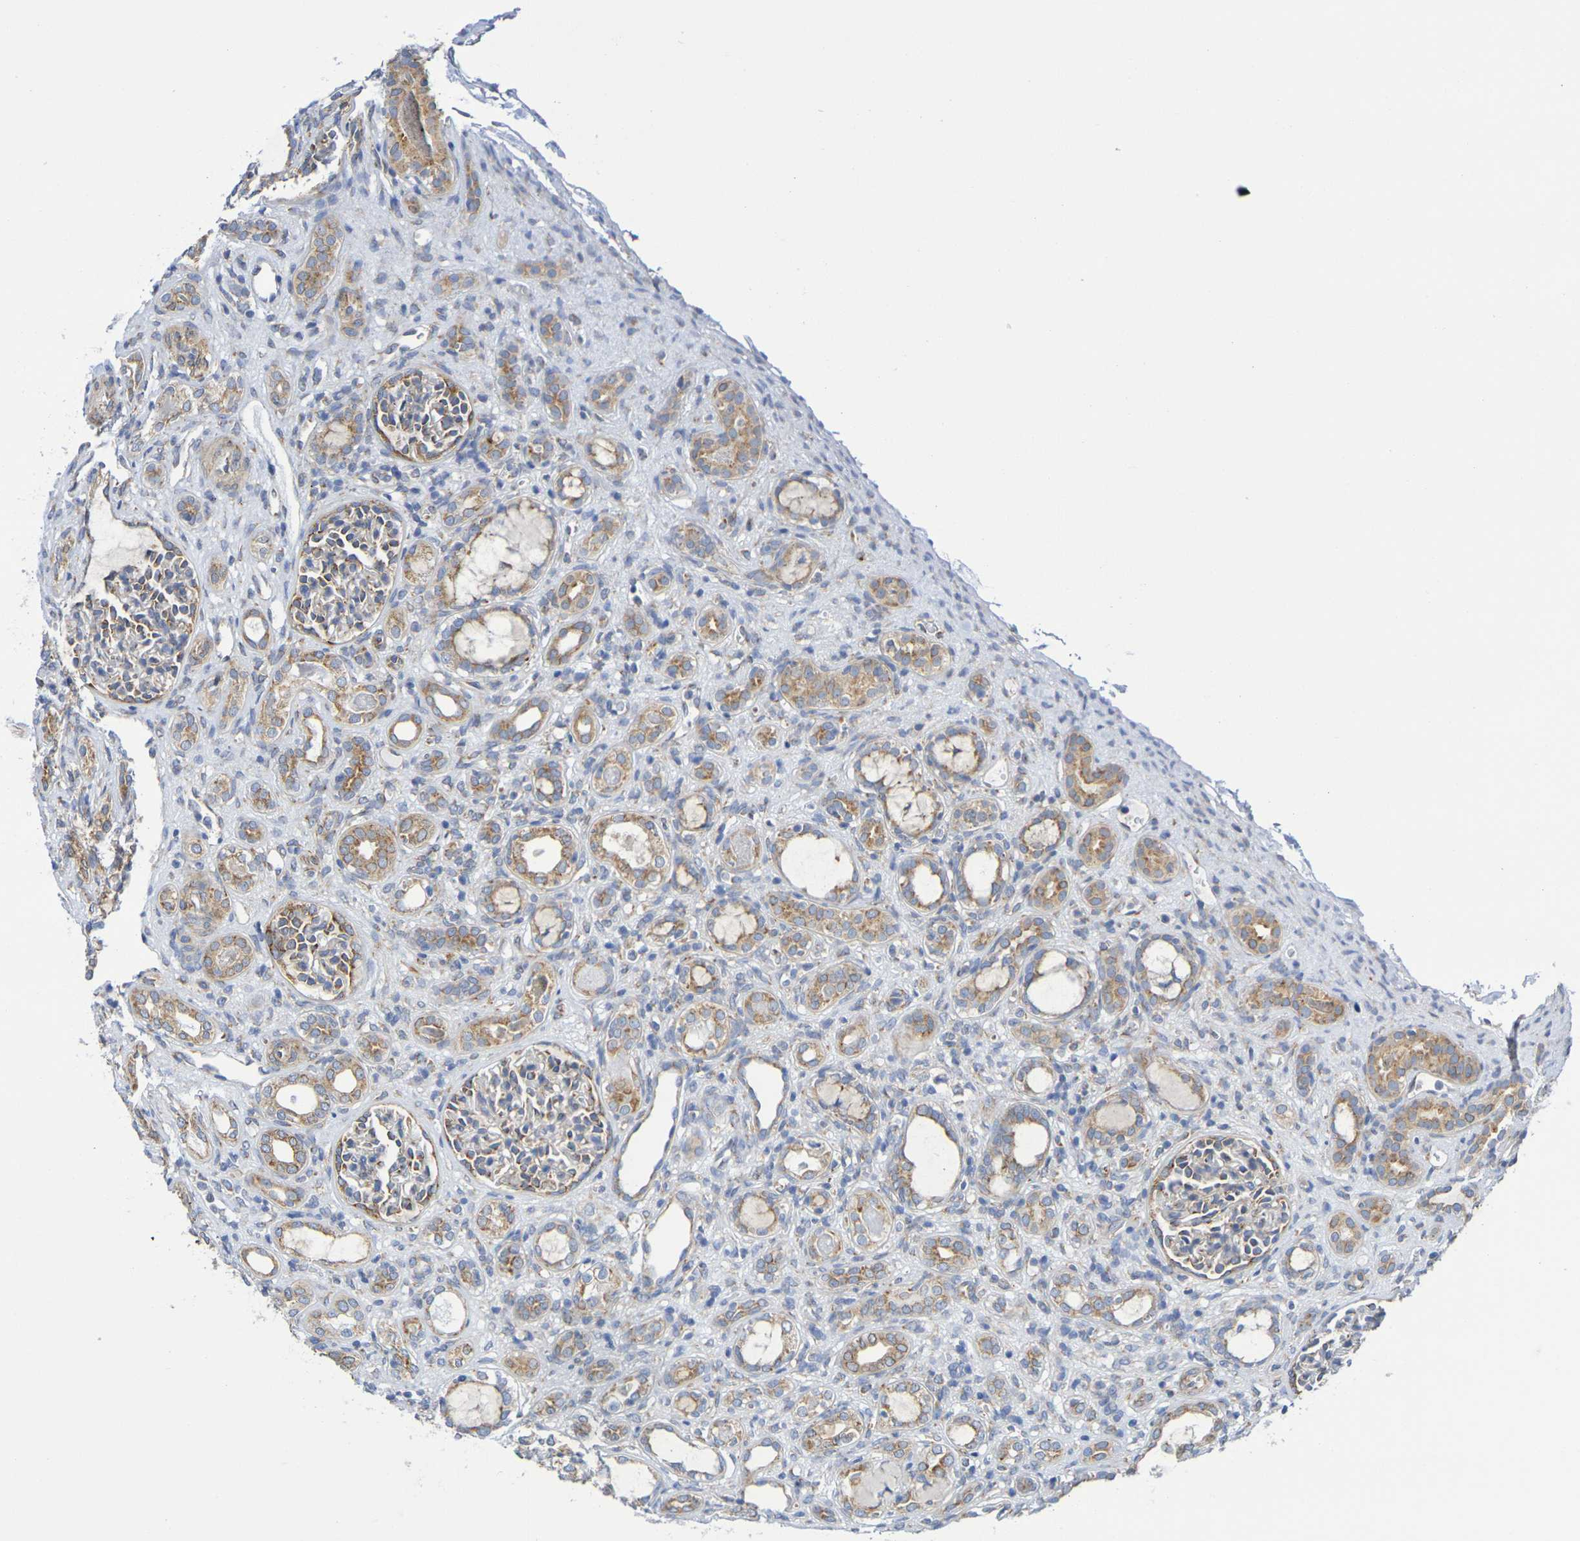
{"staining": {"intensity": "moderate", "quantity": "25%-75%", "location": "cytoplasmic/membranous"}, "tissue": "kidney", "cell_type": "Cells in glomeruli", "image_type": "normal", "snomed": [{"axis": "morphology", "description": "Normal tissue, NOS"}, {"axis": "topography", "description": "Kidney"}], "caption": "Benign kidney demonstrates moderate cytoplasmic/membranous expression in about 25%-75% of cells in glomeruli (DAB (3,3'-diaminobenzidine) = brown stain, brightfield microscopy at high magnification)..", "gene": "TMCC3", "patient": {"sex": "male", "age": 7}}